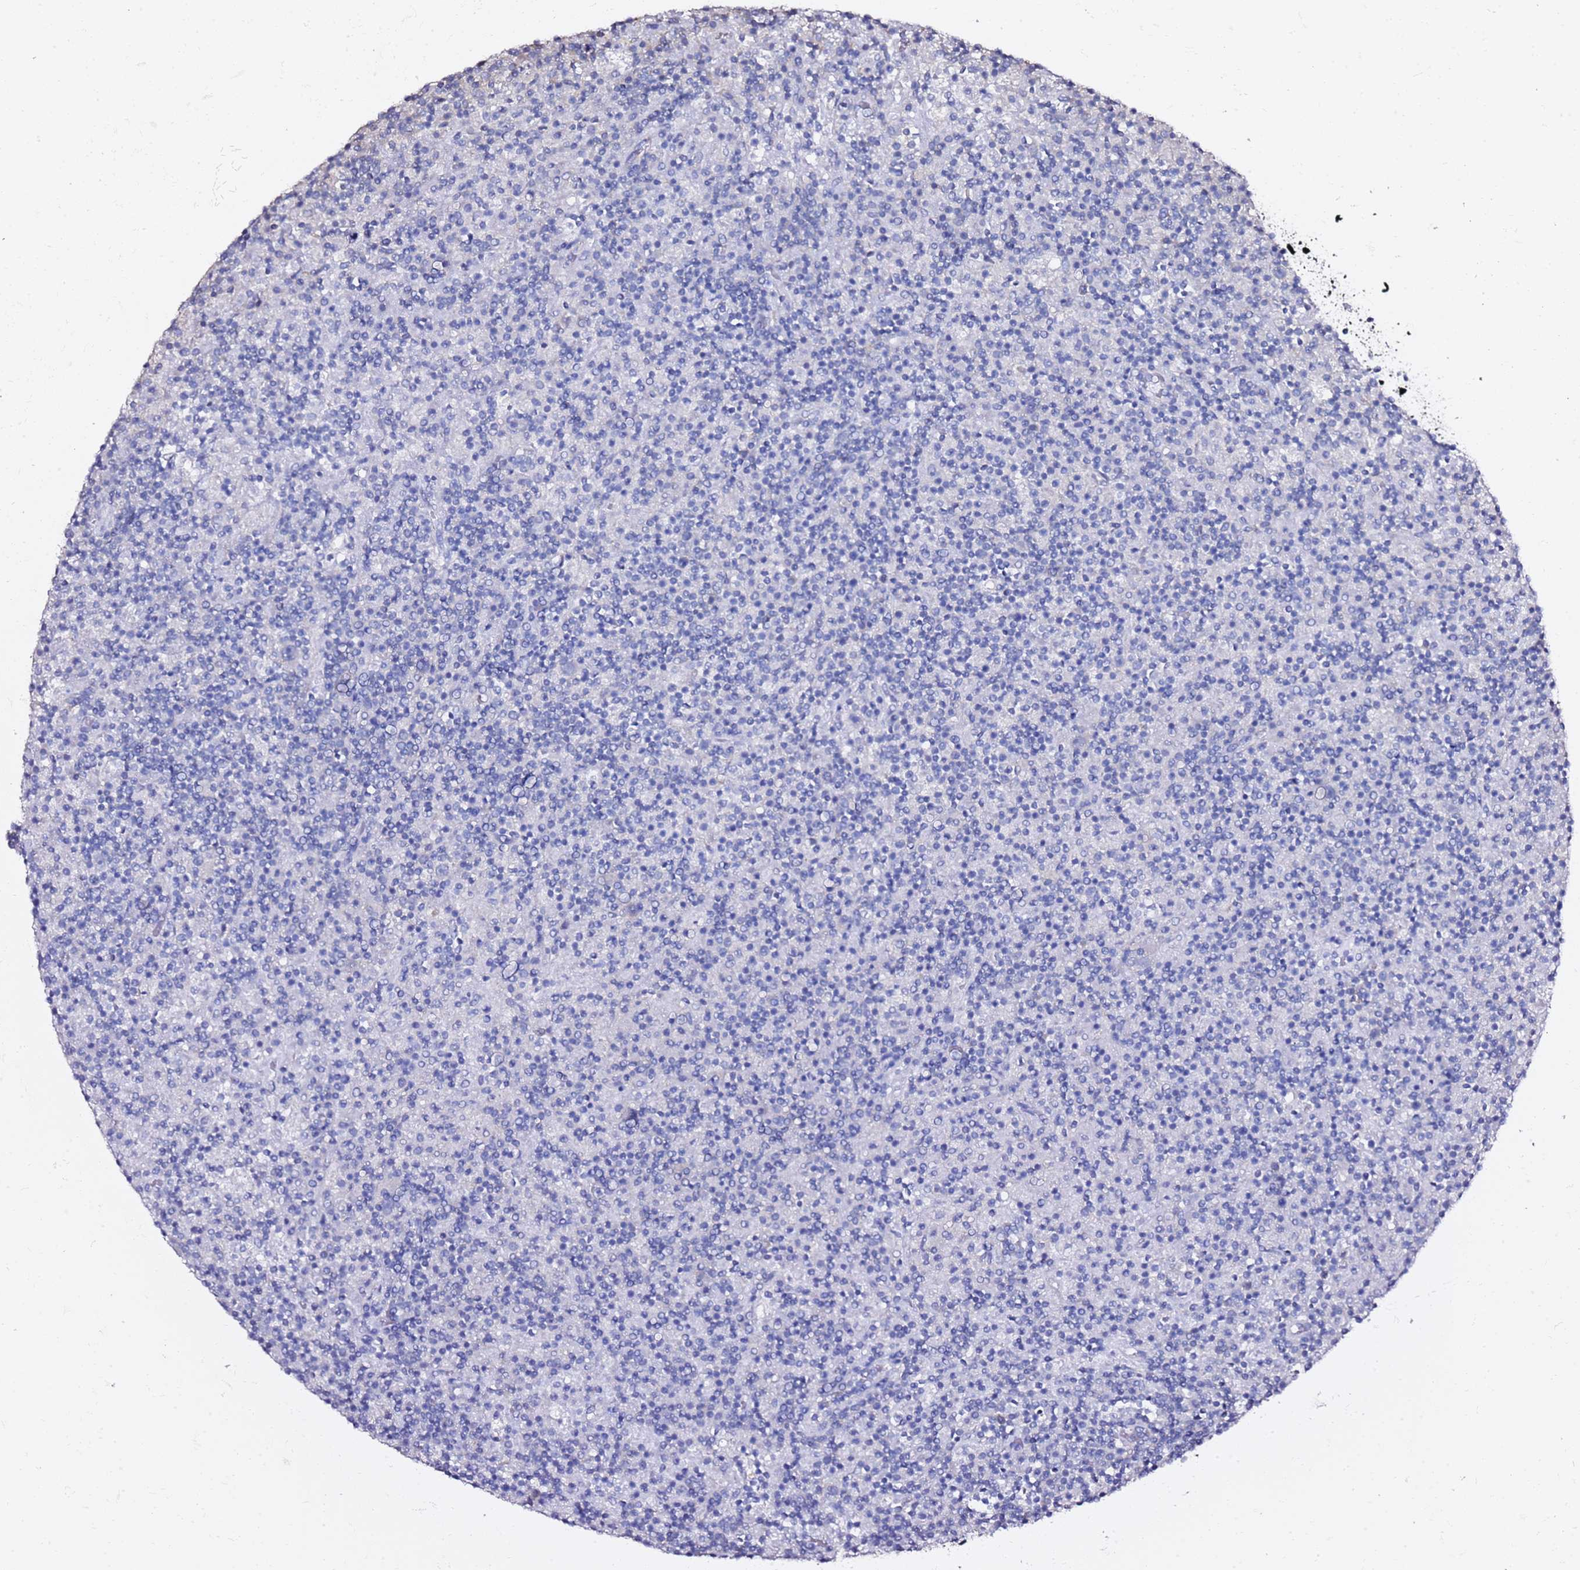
{"staining": {"intensity": "negative", "quantity": "none", "location": "none"}, "tissue": "lymphoma", "cell_type": "Tumor cells", "image_type": "cancer", "snomed": [{"axis": "morphology", "description": "Hodgkin's disease, NOS"}, {"axis": "topography", "description": "Lymph node"}], "caption": "This is an immunohistochemistry (IHC) photomicrograph of lymphoma. There is no positivity in tumor cells.", "gene": "TPST1", "patient": {"sex": "male", "age": 70}}